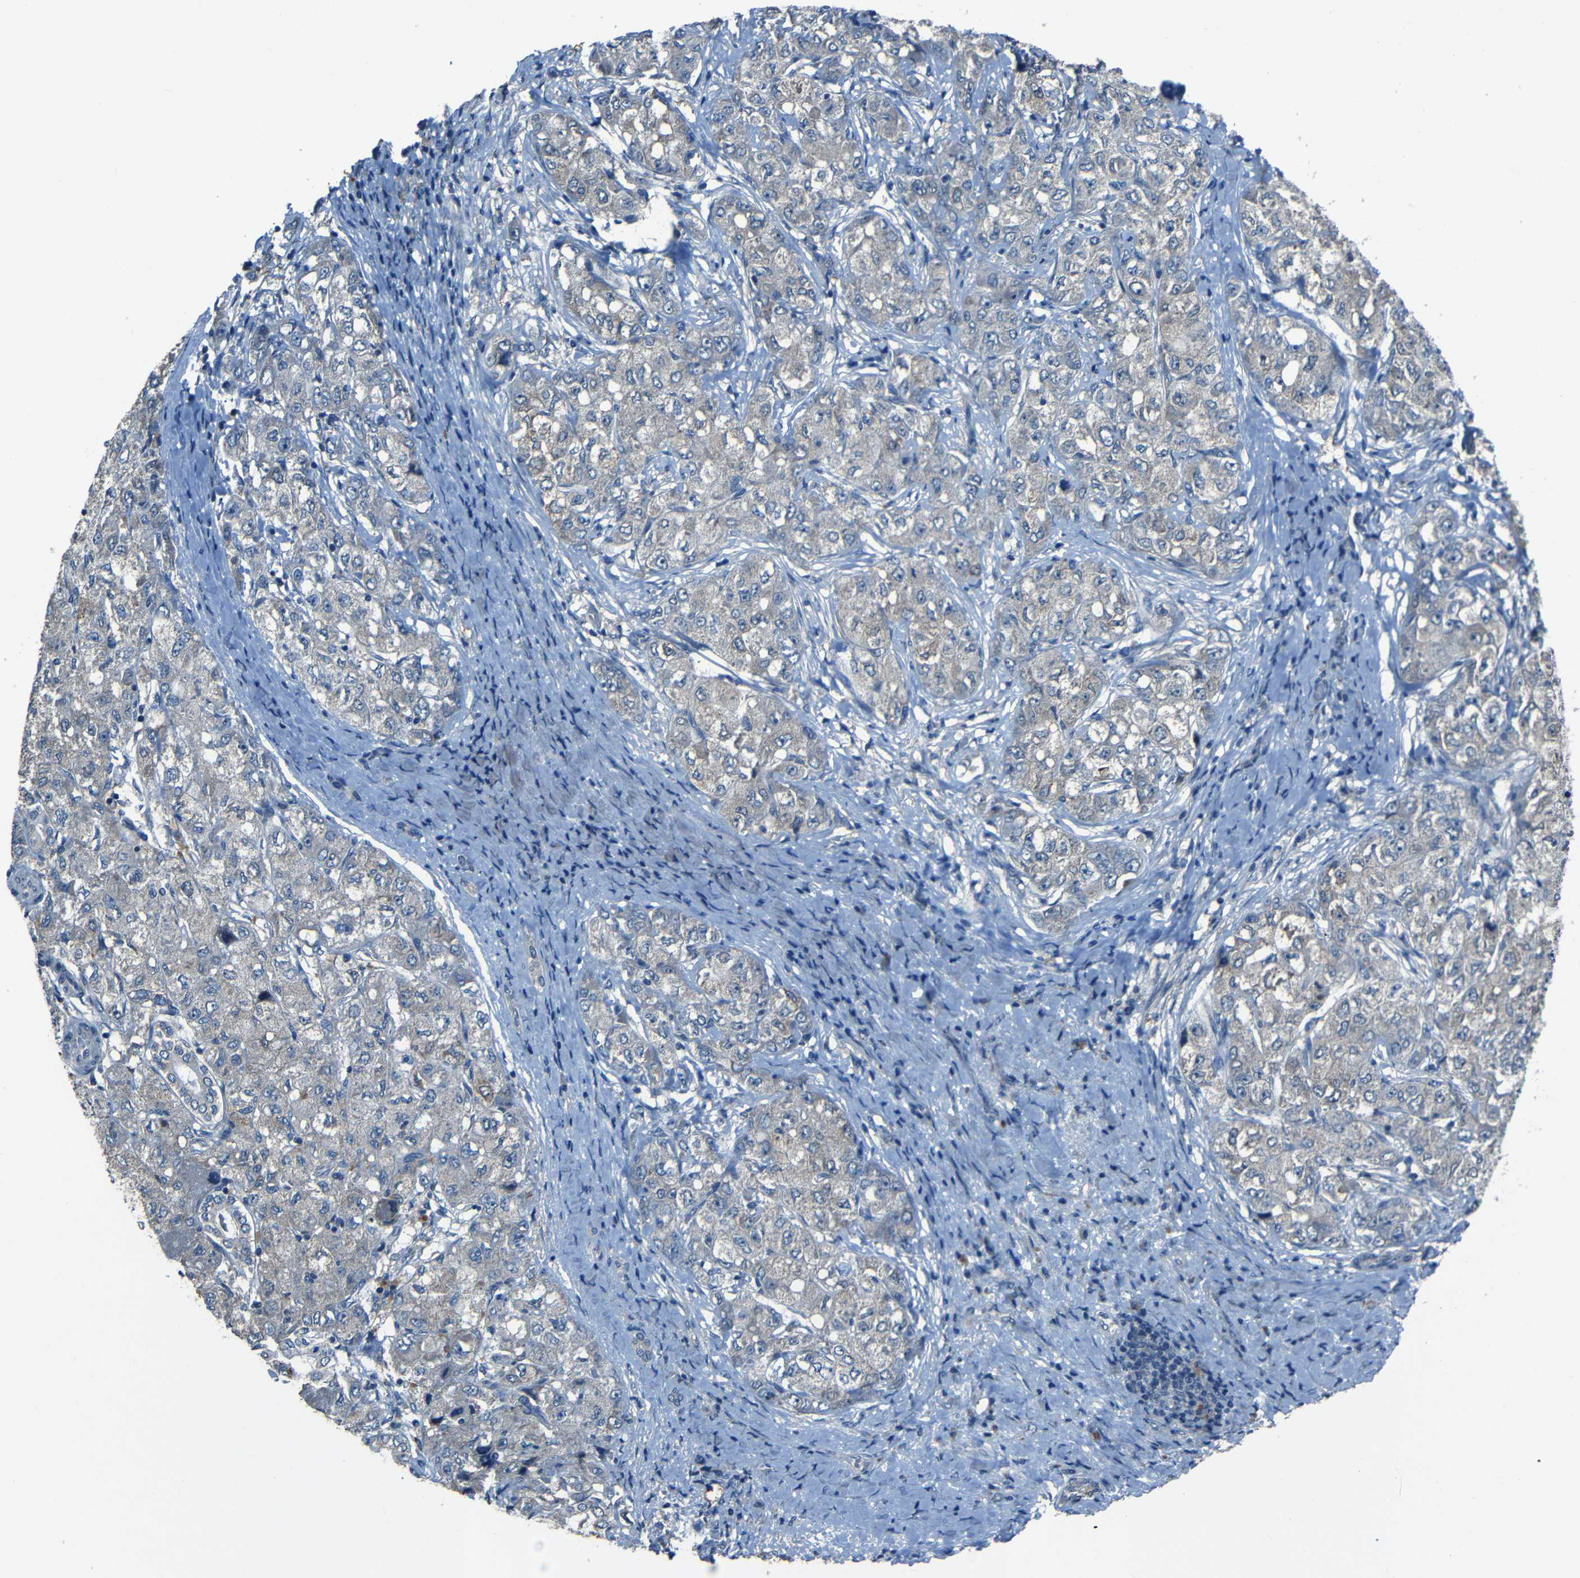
{"staining": {"intensity": "weak", "quantity": "<25%", "location": "cytoplasmic/membranous"}, "tissue": "liver cancer", "cell_type": "Tumor cells", "image_type": "cancer", "snomed": [{"axis": "morphology", "description": "Carcinoma, Hepatocellular, NOS"}, {"axis": "topography", "description": "Liver"}], "caption": "Protein analysis of liver cancer shows no significant positivity in tumor cells.", "gene": "SLA", "patient": {"sex": "male", "age": 80}}